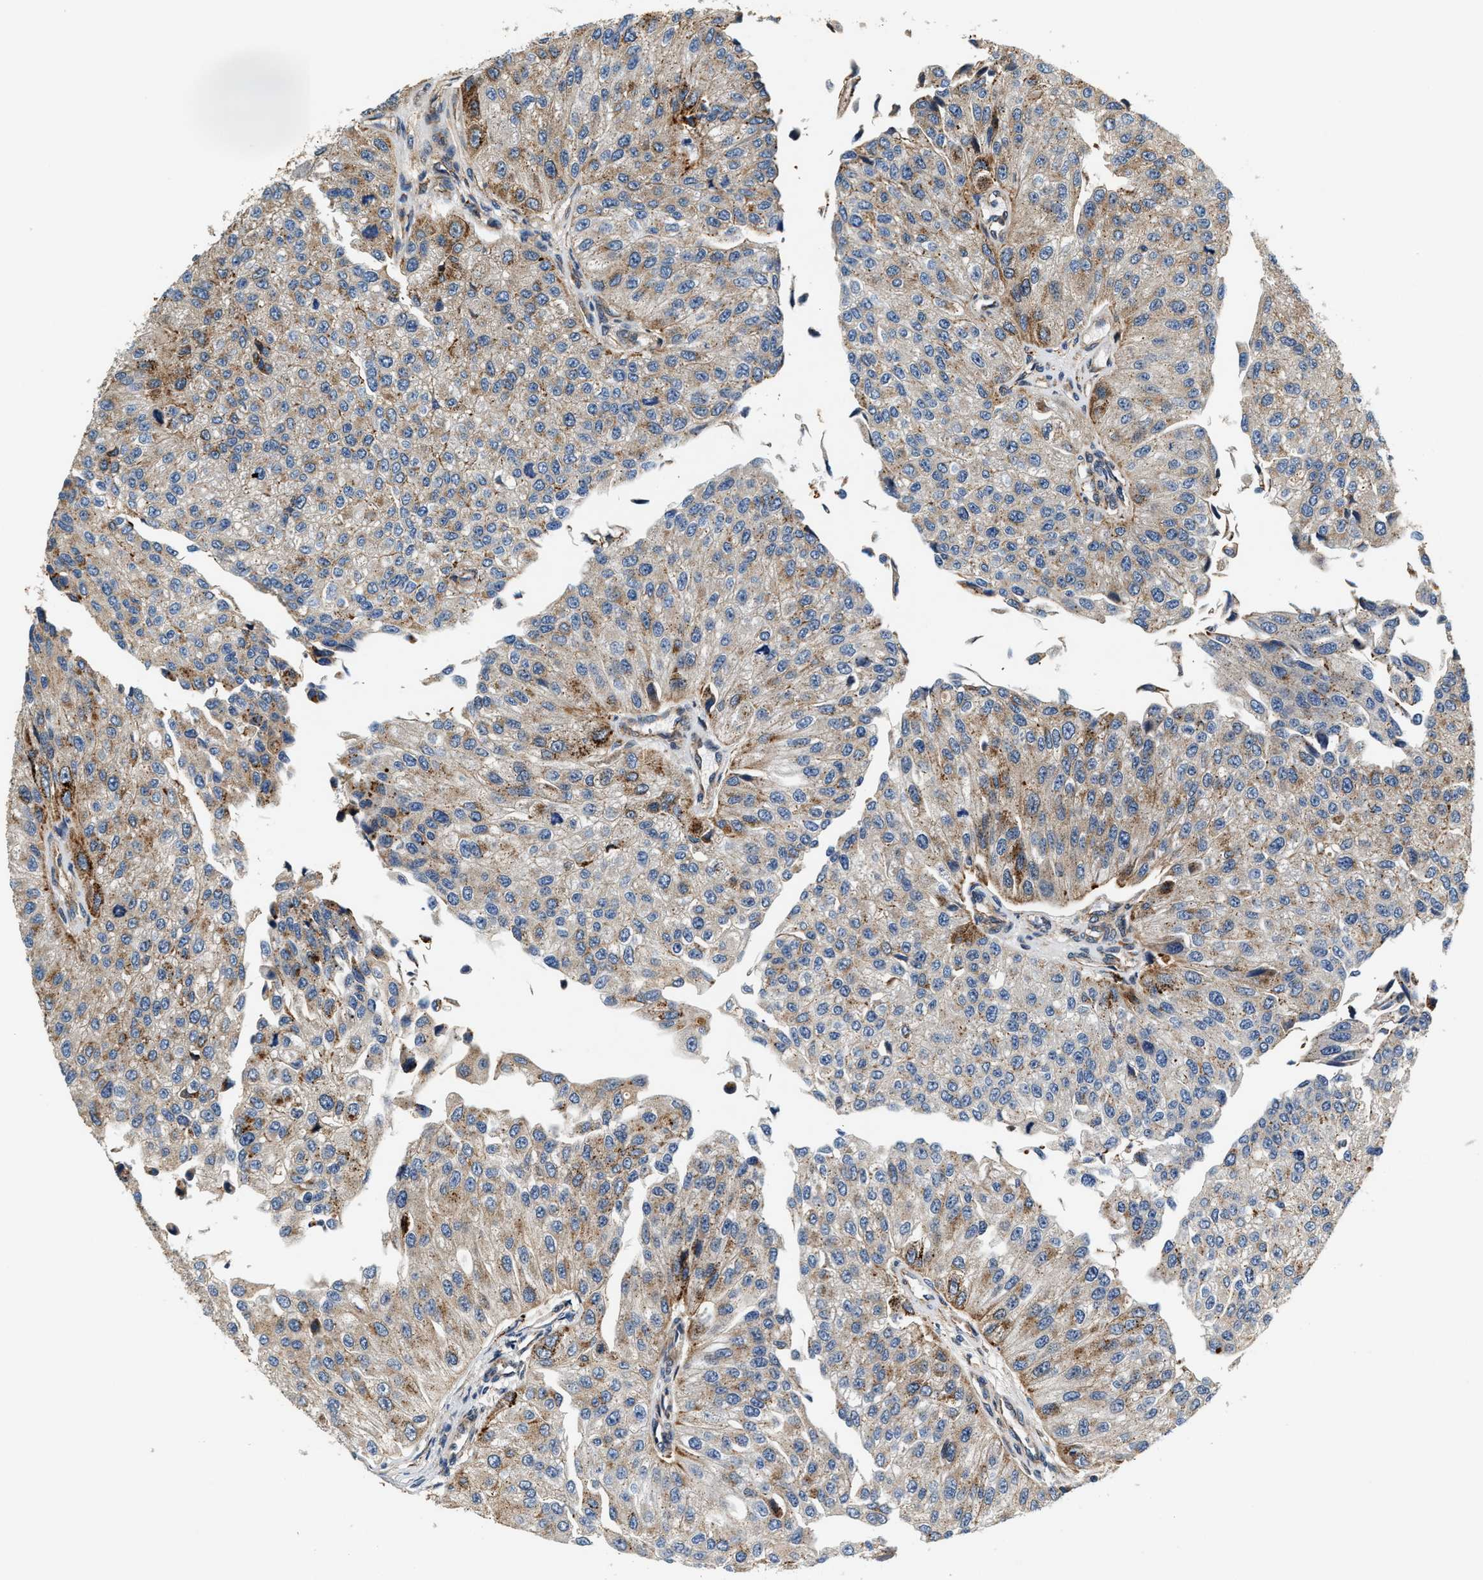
{"staining": {"intensity": "moderate", "quantity": "25%-75%", "location": "cytoplasmic/membranous"}, "tissue": "urothelial cancer", "cell_type": "Tumor cells", "image_type": "cancer", "snomed": [{"axis": "morphology", "description": "Urothelial carcinoma, High grade"}, {"axis": "topography", "description": "Kidney"}, {"axis": "topography", "description": "Urinary bladder"}], "caption": "Immunohistochemical staining of human high-grade urothelial carcinoma exhibits medium levels of moderate cytoplasmic/membranous staining in approximately 25%-75% of tumor cells.", "gene": "DUSP10", "patient": {"sex": "male", "age": 77}}